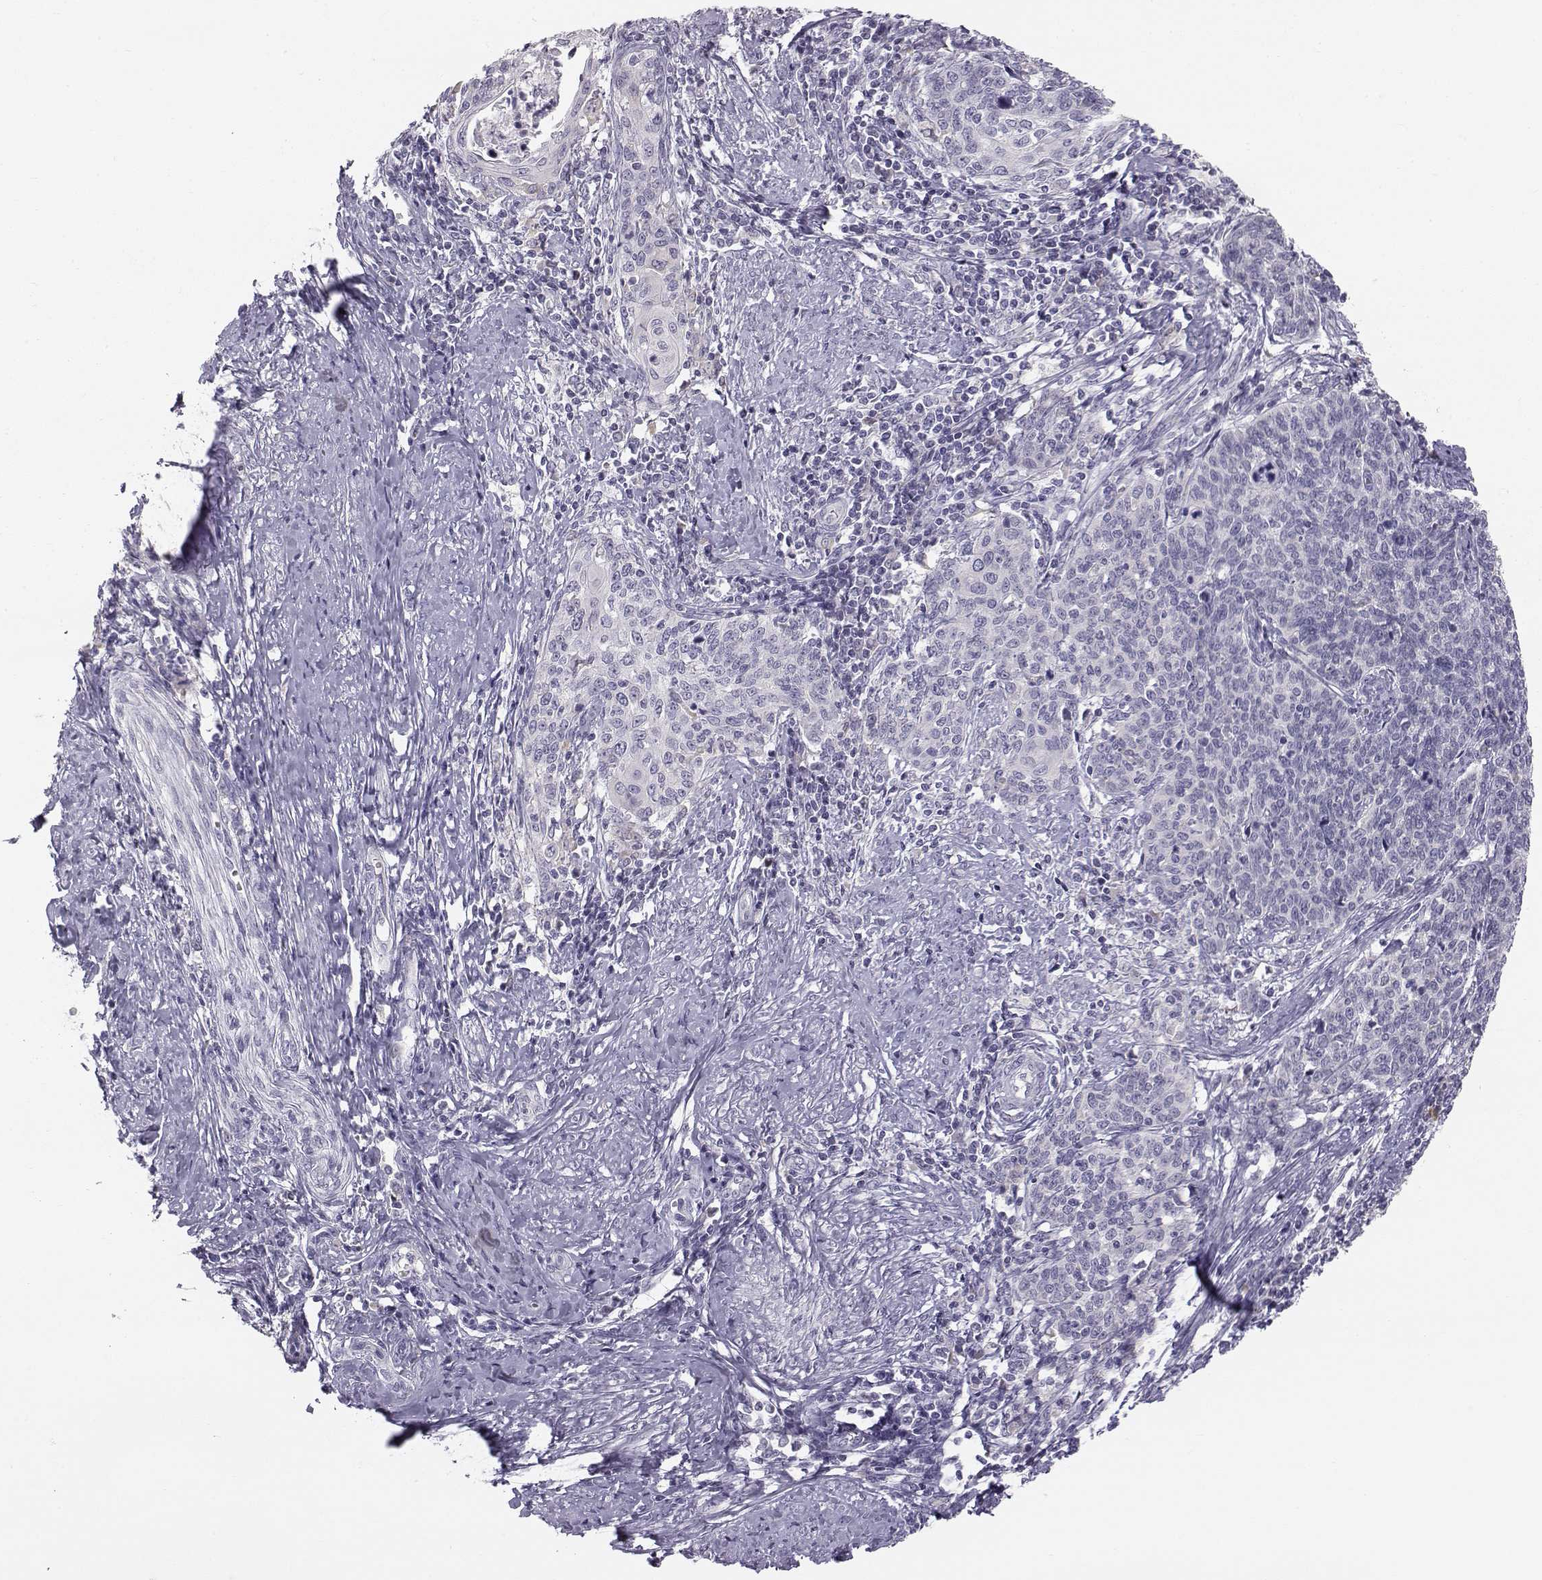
{"staining": {"intensity": "negative", "quantity": "none", "location": "none"}, "tissue": "cervical cancer", "cell_type": "Tumor cells", "image_type": "cancer", "snomed": [{"axis": "morphology", "description": "Squamous cell carcinoma, NOS"}, {"axis": "topography", "description": "Cervix"}], "caption": "Immunohistochemical staining of cervical cancer (squamous cell carcinoma) displays no significant staining in tumor cells.", "gene": "ACSL6", "patient": {"sex": "female", "age": 39}}